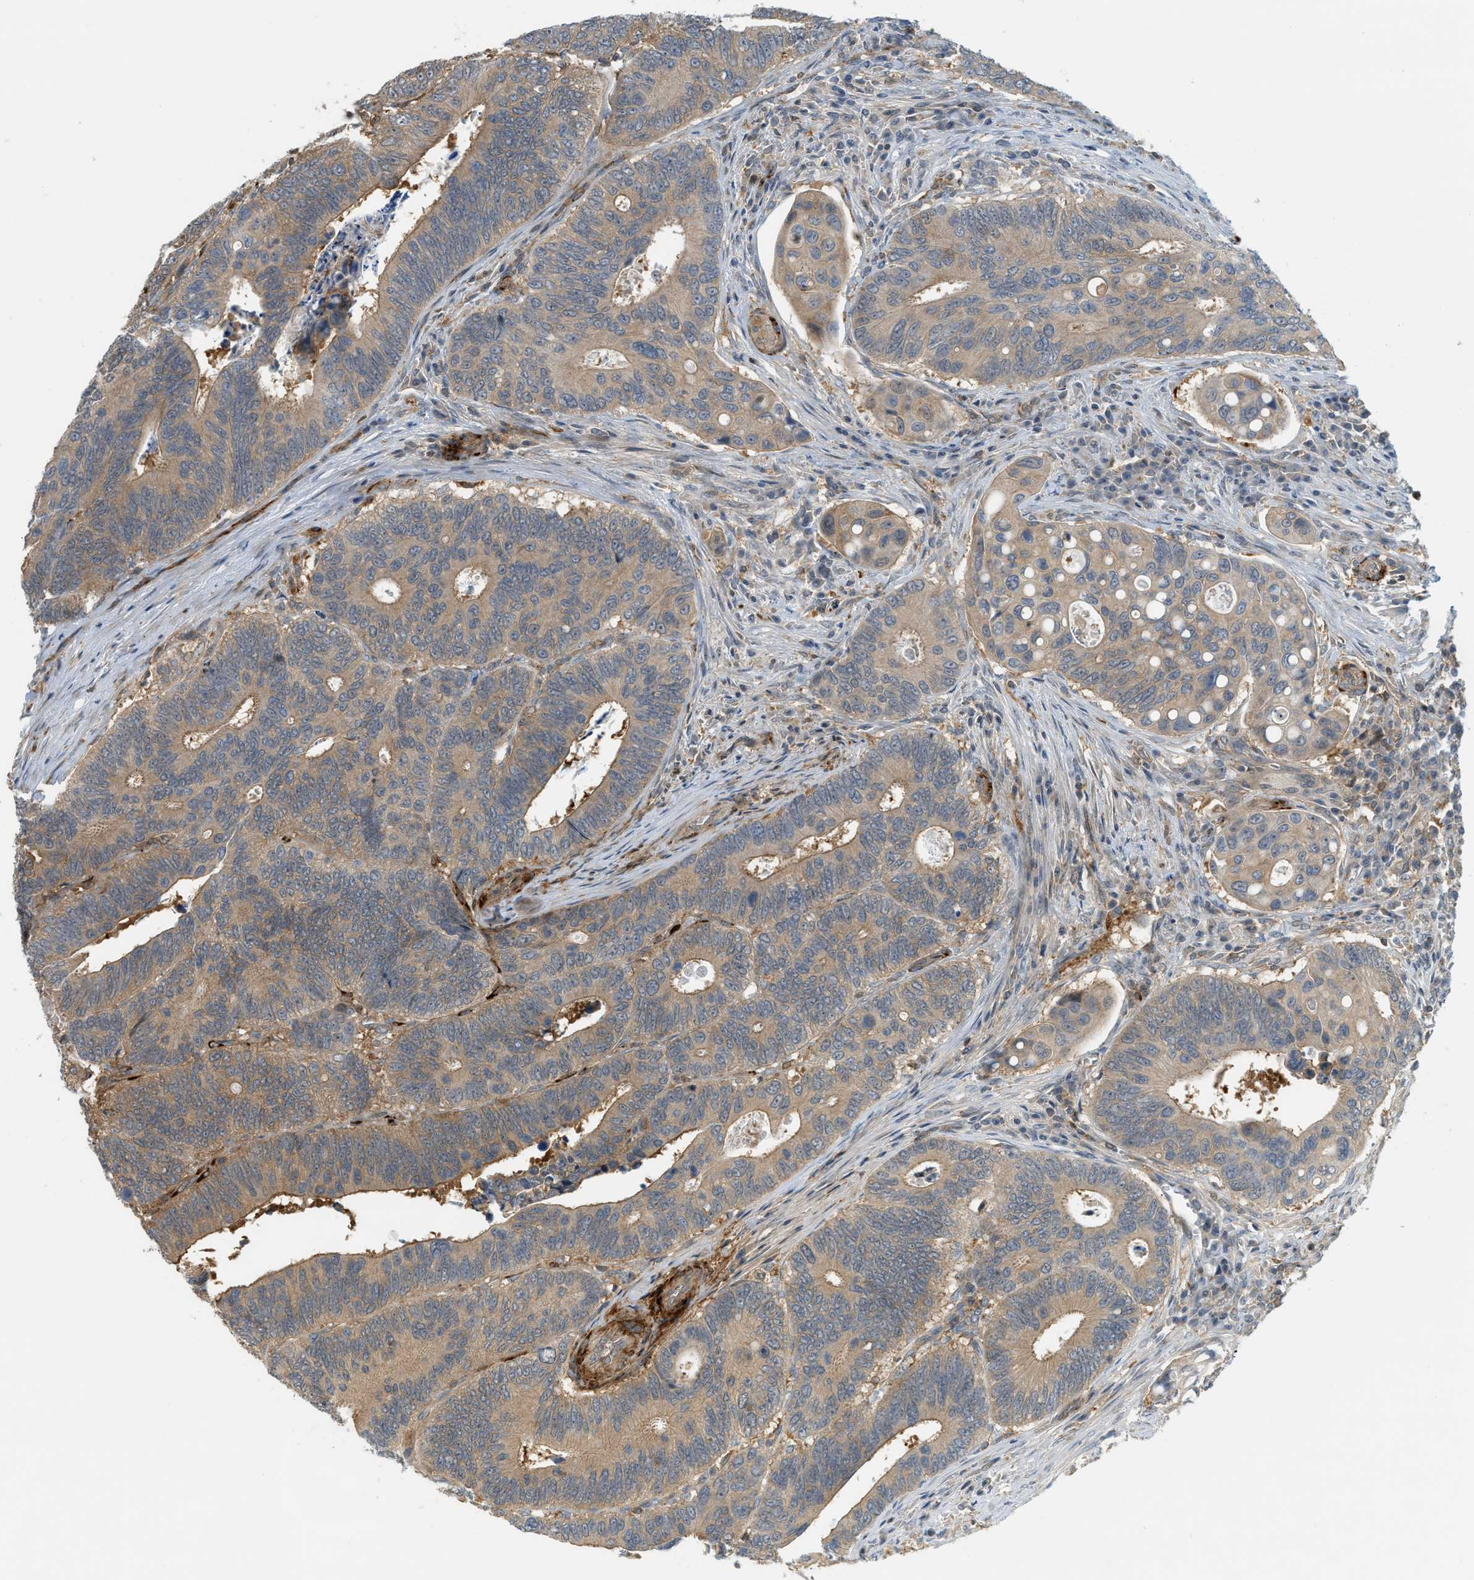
{"staining": {"intensity": "weak", "quantity": ">75%", "location": "cytoplasmic/membranous"}, "tissue": "colorectal cancer", "cell_type": "Tumor cells", "image_type": "cancer", "snomed": [{"axis": "morphology", "description": "Inflammation, NOS"}, {"axis": "morphology", "description": "Adenocarcinoma, NOS"}, {"axis": "topography", "description": "Colon"}], "caption": "A low amount of weak cytoplasmic/membranous staining is present in about >75% of tumor cells in colorectal cancer tissue.", "gene": "PDCL3", "patient": {"sex": "male", "age": 72}}